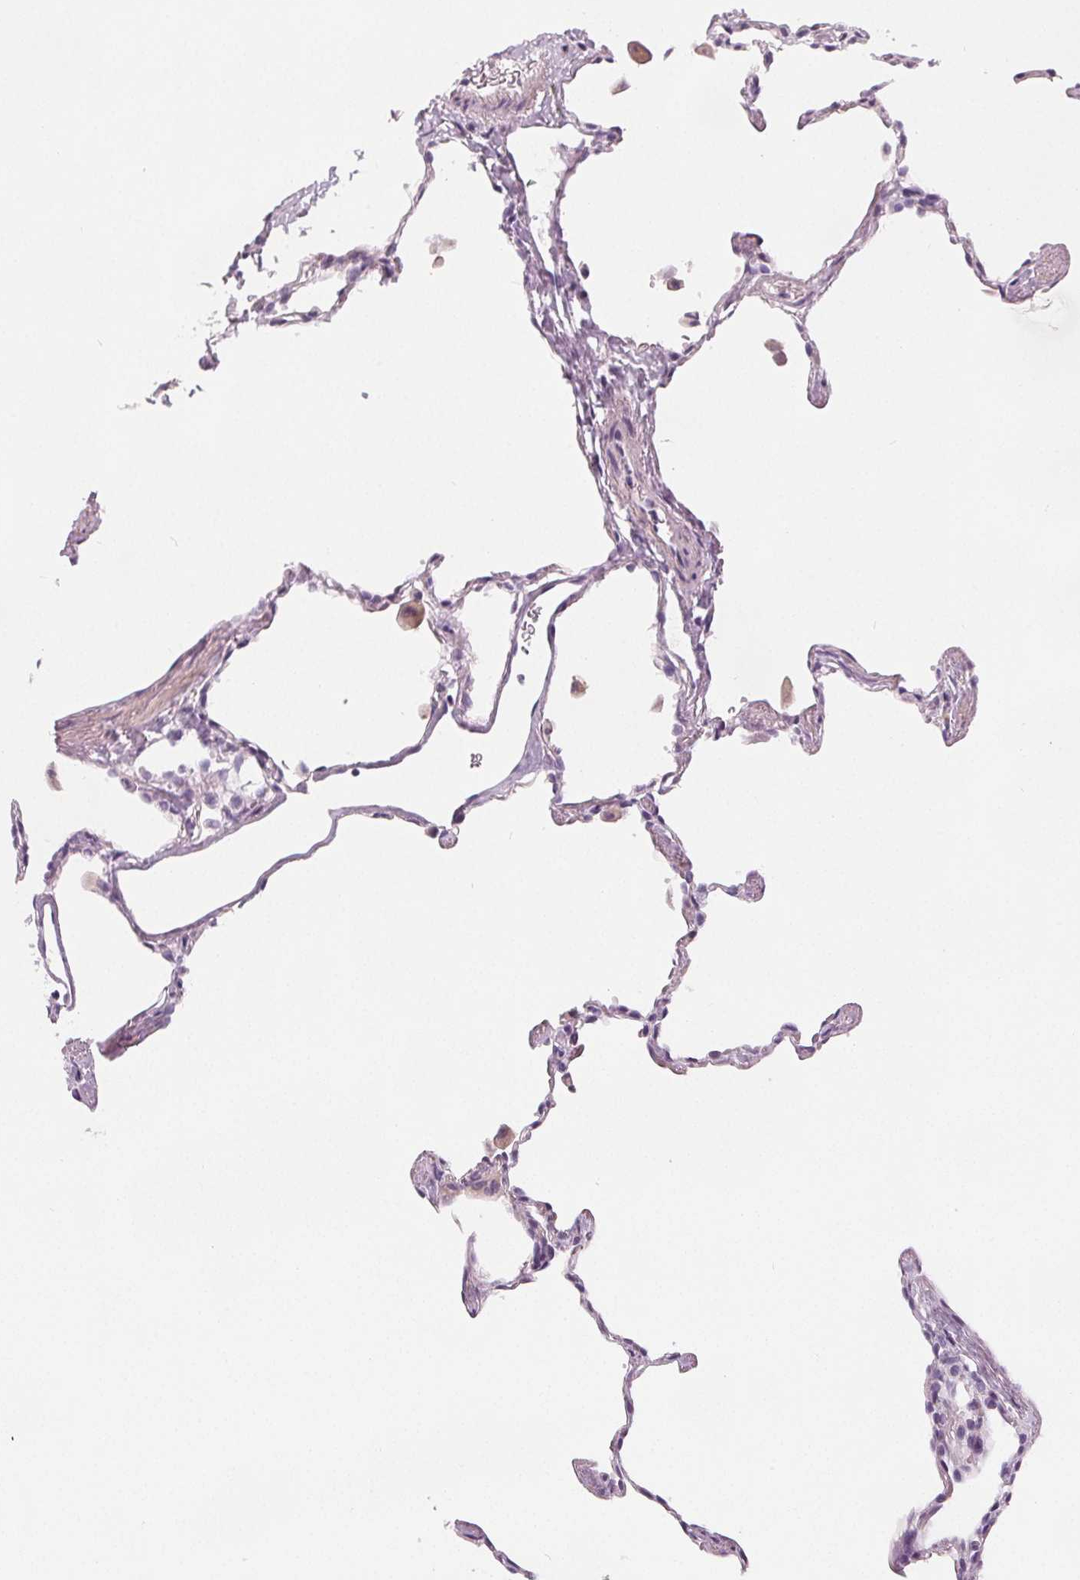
{"staining": {"intensity": "negative", "quantity": "none", "location": "none"}, "tissue": "lung", "cell_type": "Alveolar cells", "image_type": "normal", "snomed": [{"axis": "morphology", "description": "Normal tissue, NOS"}, {"axis": "topography", "description": "Lung"}], "caption": "An IHC image of benign lung is shown. There is no staining in alveolar cells of lung. The staining is performed using DAB brown chromogen with nuclei counter-stained in using hematoxylin.", "gene": "SLC5A12", "patient": {"sex": "female", "age": 47}}